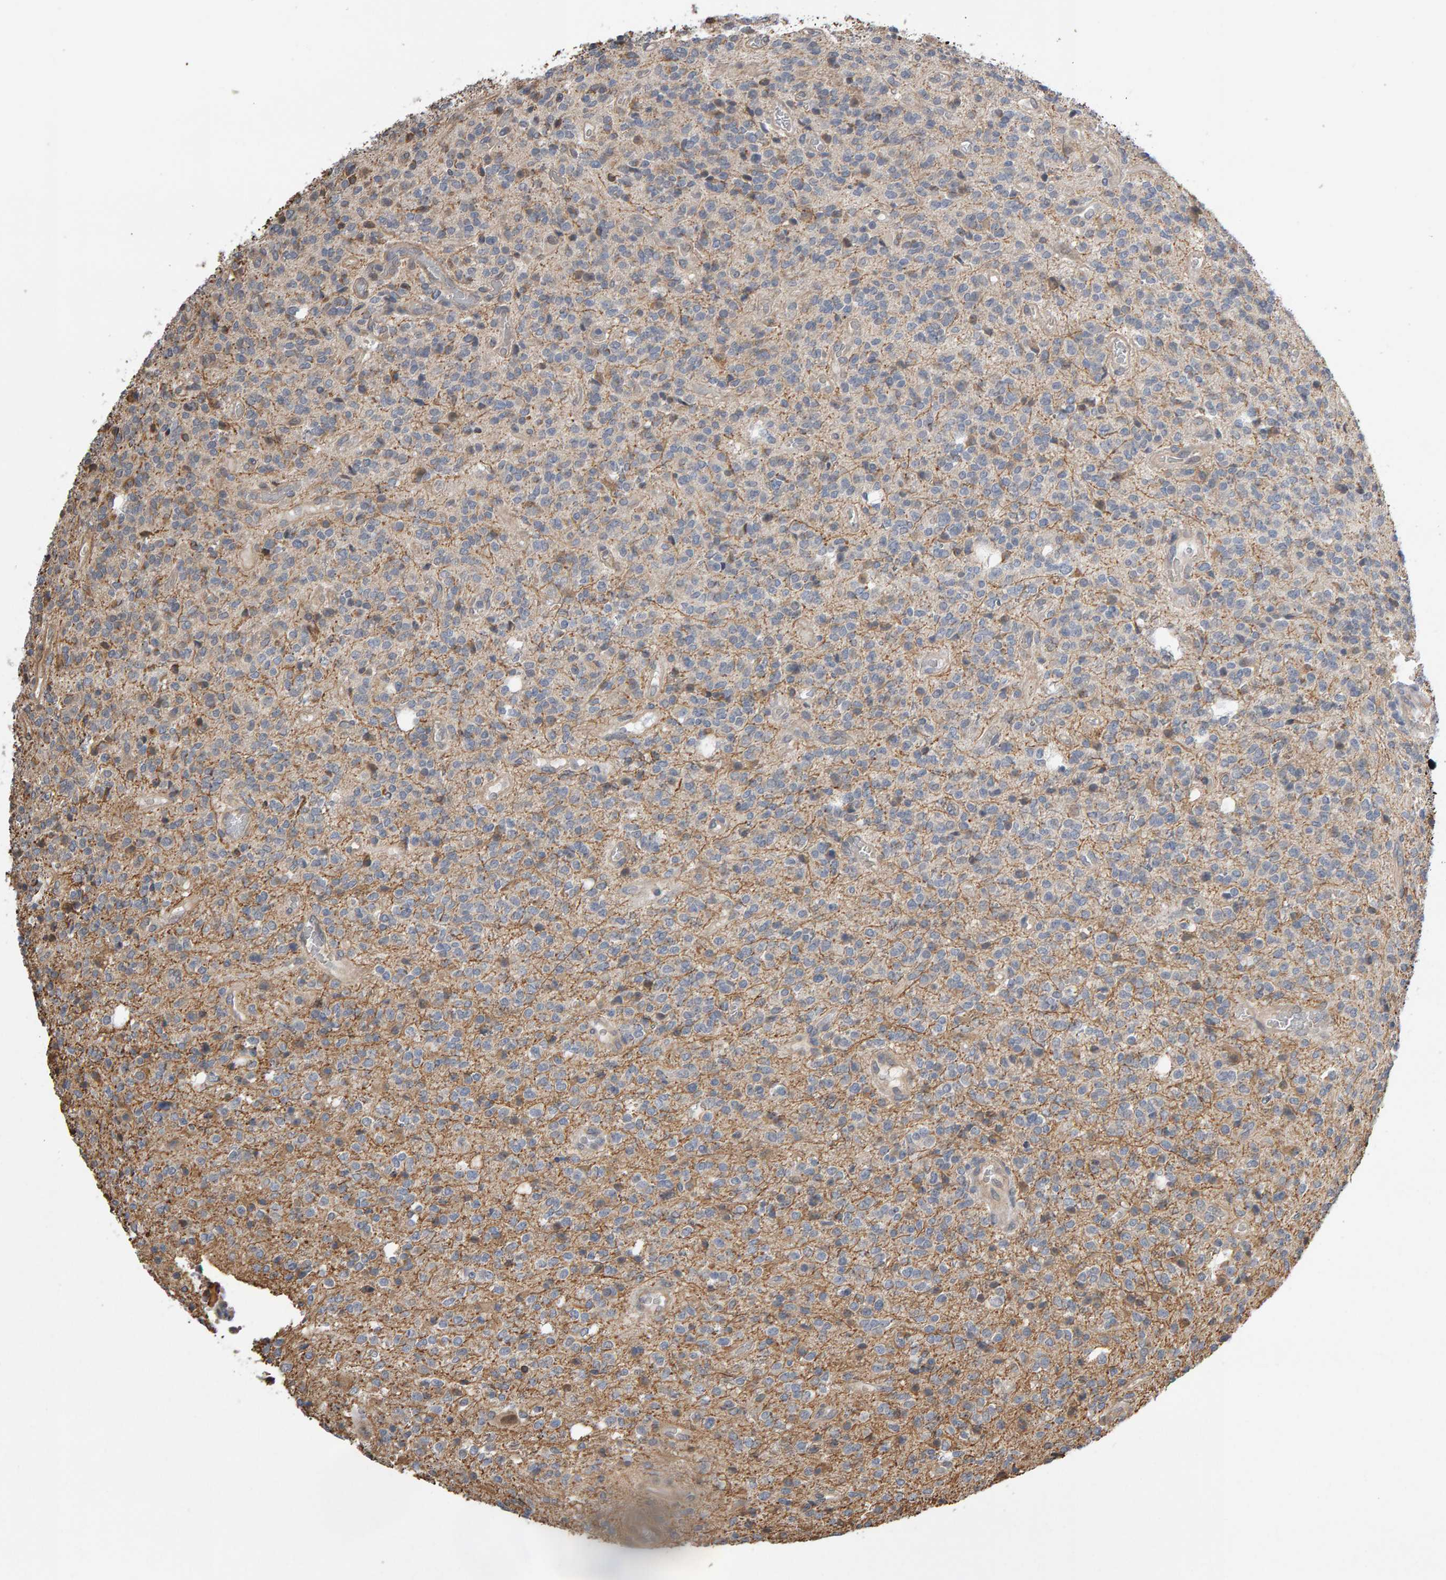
{"staining": {"intensity": "weak", "quantity": "<25%", "location": "cytoplasmic/membranous"}, "tissue": "glioma", "cell_type": "Tumor cells", "image_type": "cancer", "snomed": [{"axis": "morphology", "description": "Glioma, malignant, High grade"}, {"axis": "topography", "description": "Brain"}], "caption": "High power microscopy micrograph of an IHC photomicrograph of high-grade glioma (malignant), revealing no significant expression in tumor cells.", "gene": "COASY", "patient": {"sex": "male", "age": 34}}